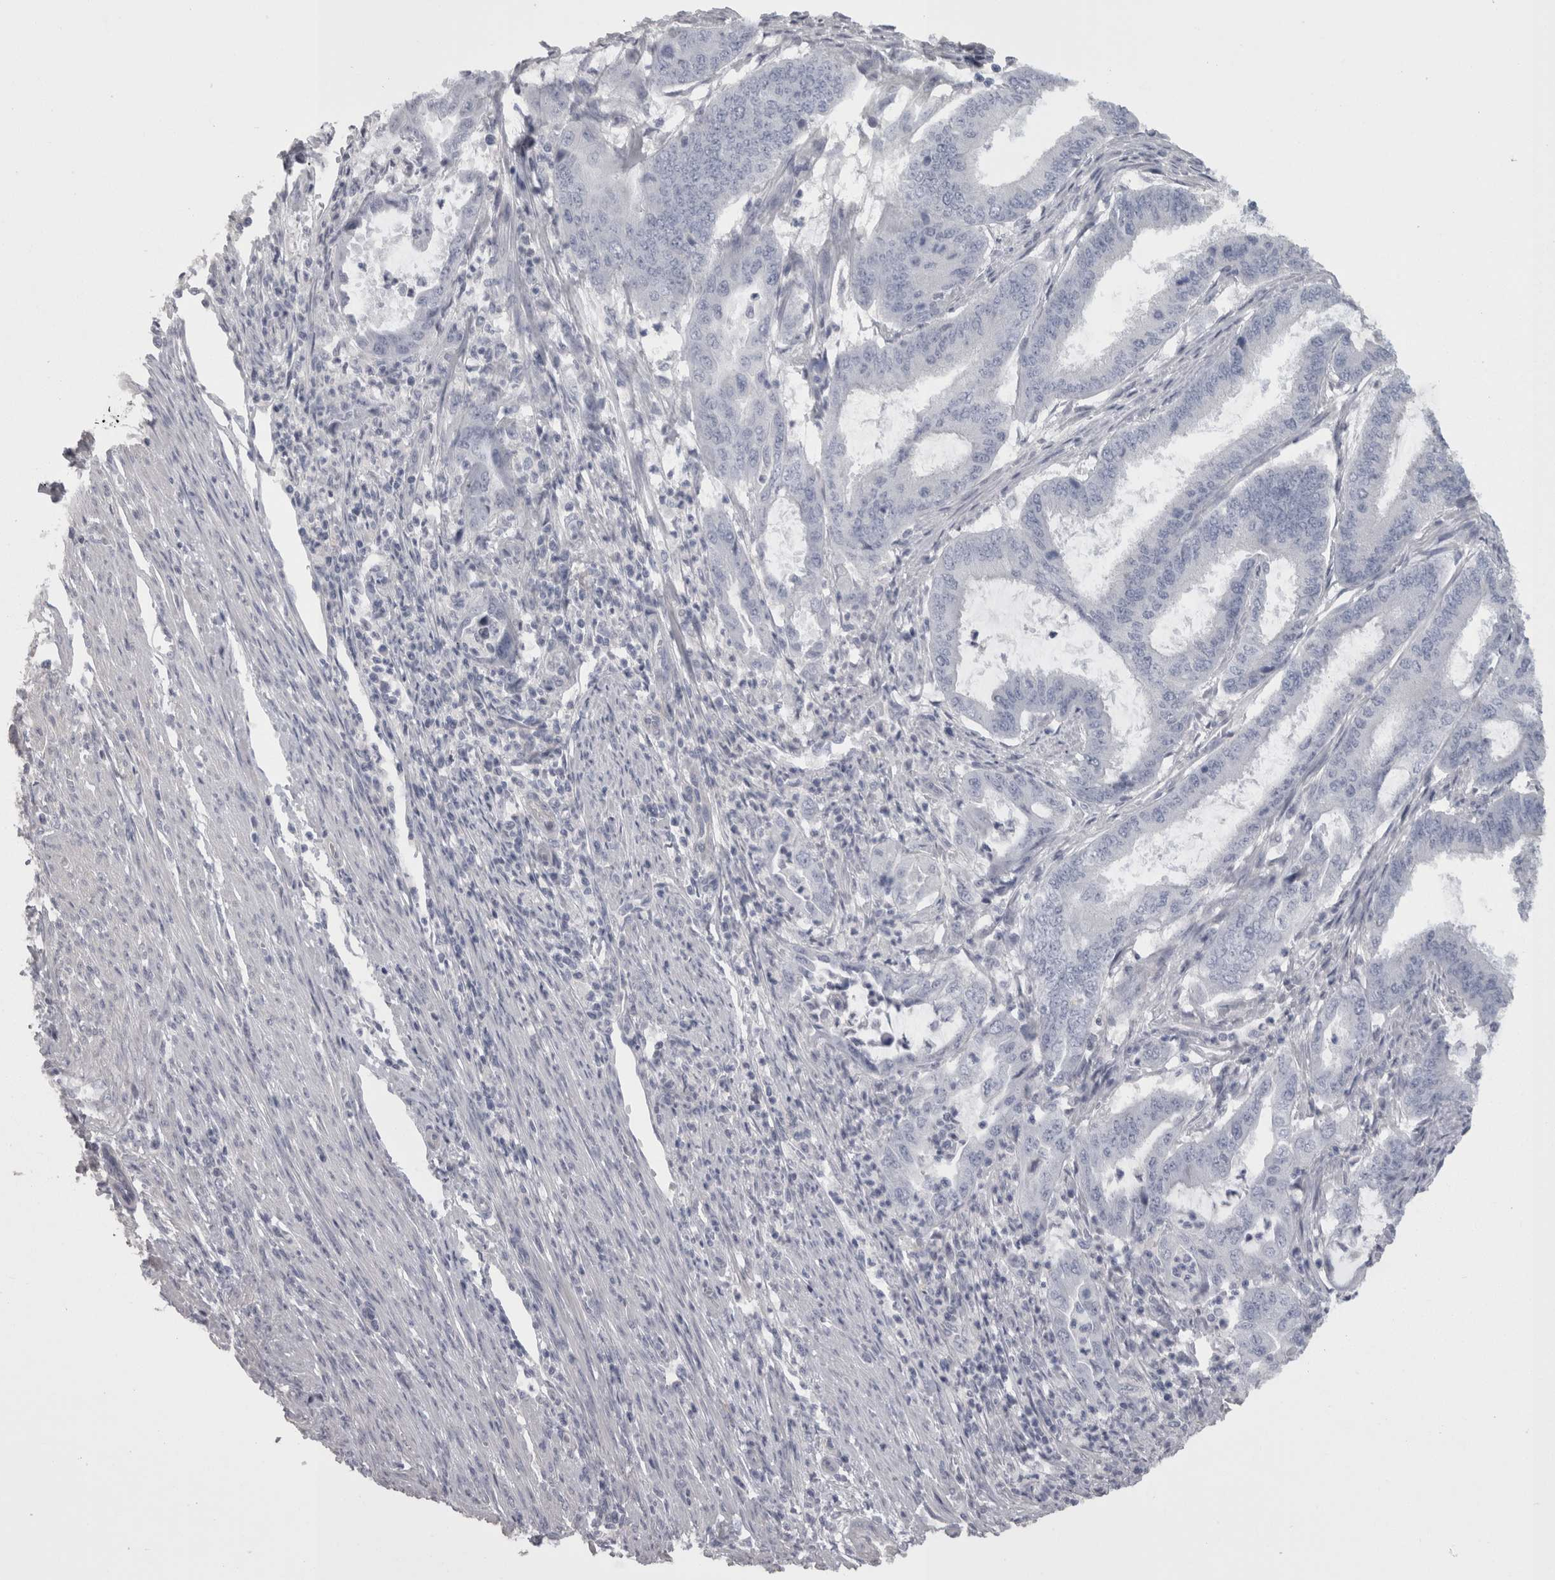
{"staining": {"intensity": "negative", "quantity": "none", "location": "none"}, "tissue": "endometrial cancer", "cell_type": "Tumor cells", "image_type": "cancer", "snomed": [{"axis": "morphology", "description": "Adenocarcinoma, NOS"}, {"axis": "topography", "description": "Endometrium"}], "caption": "Human adenocarcinoma (endometrial) stained for a protein using immunohistochemistry exhibits no staining in tumor cells.", "gene": "CAMK2D", "patient": {"sex": "female", "age": 51}}